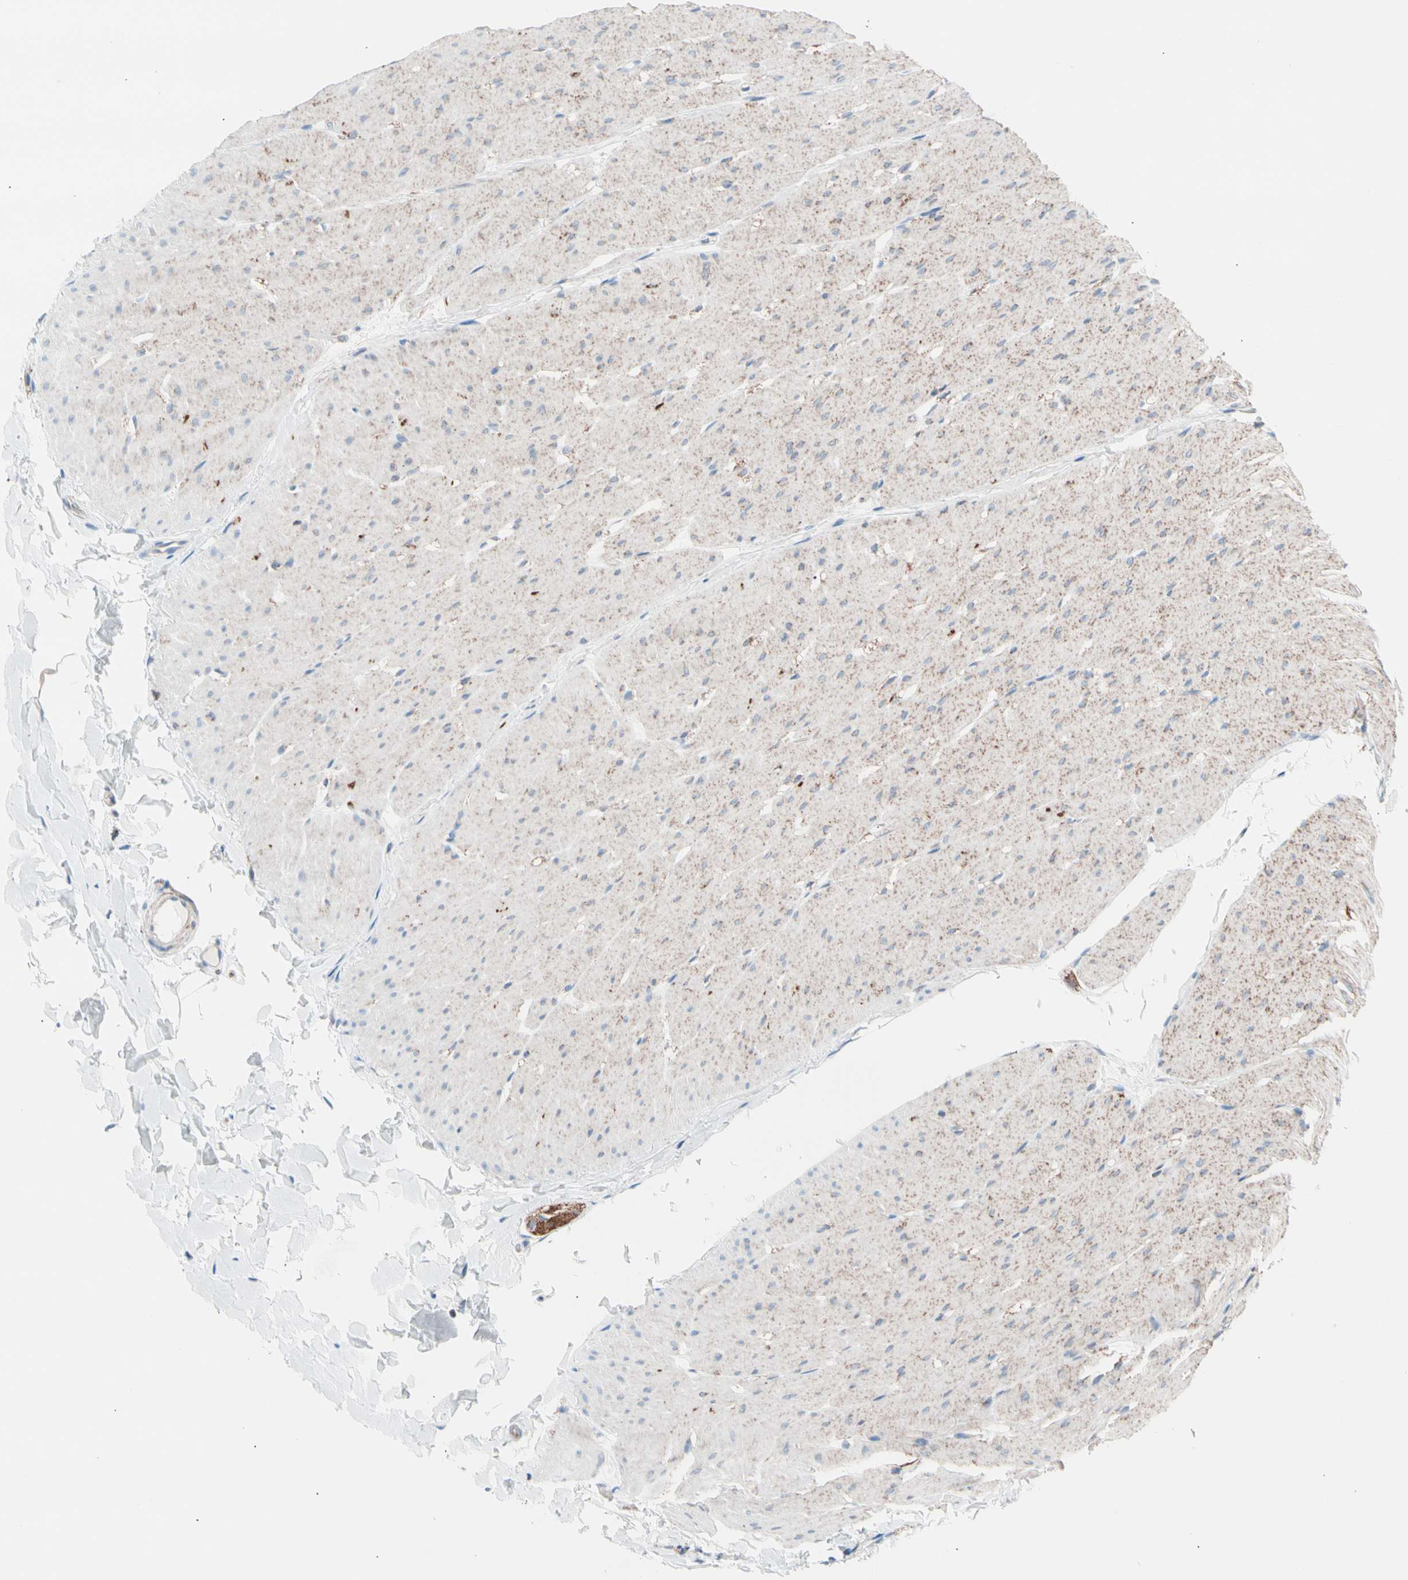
{"staining": {"intensity": "weak", "quantity": "25%-75%", "location": "cytoplasmic/membranous"}, "tissue": "colon", "cell_type": "Endothelial cells", "image_type": "normal", "snomed": [{"axis": "morphology", "description": "Normal tissue, NOS"}, {"axis": "topography", "description": "Smooth muscle"}, {"axis": "topography", "description": "Colon"}], "caption": "Colon stained with IHC exhibits weak cytoplasmic/membranous staining in about 25%-75% of endothelial cells. The staining is performed using DAB brown chromogen to label protein expression. The nuclei are counter-stained blue using hematoxylin.", "gene": "HK1", "patient": {"sex": "male", "age": 67}}